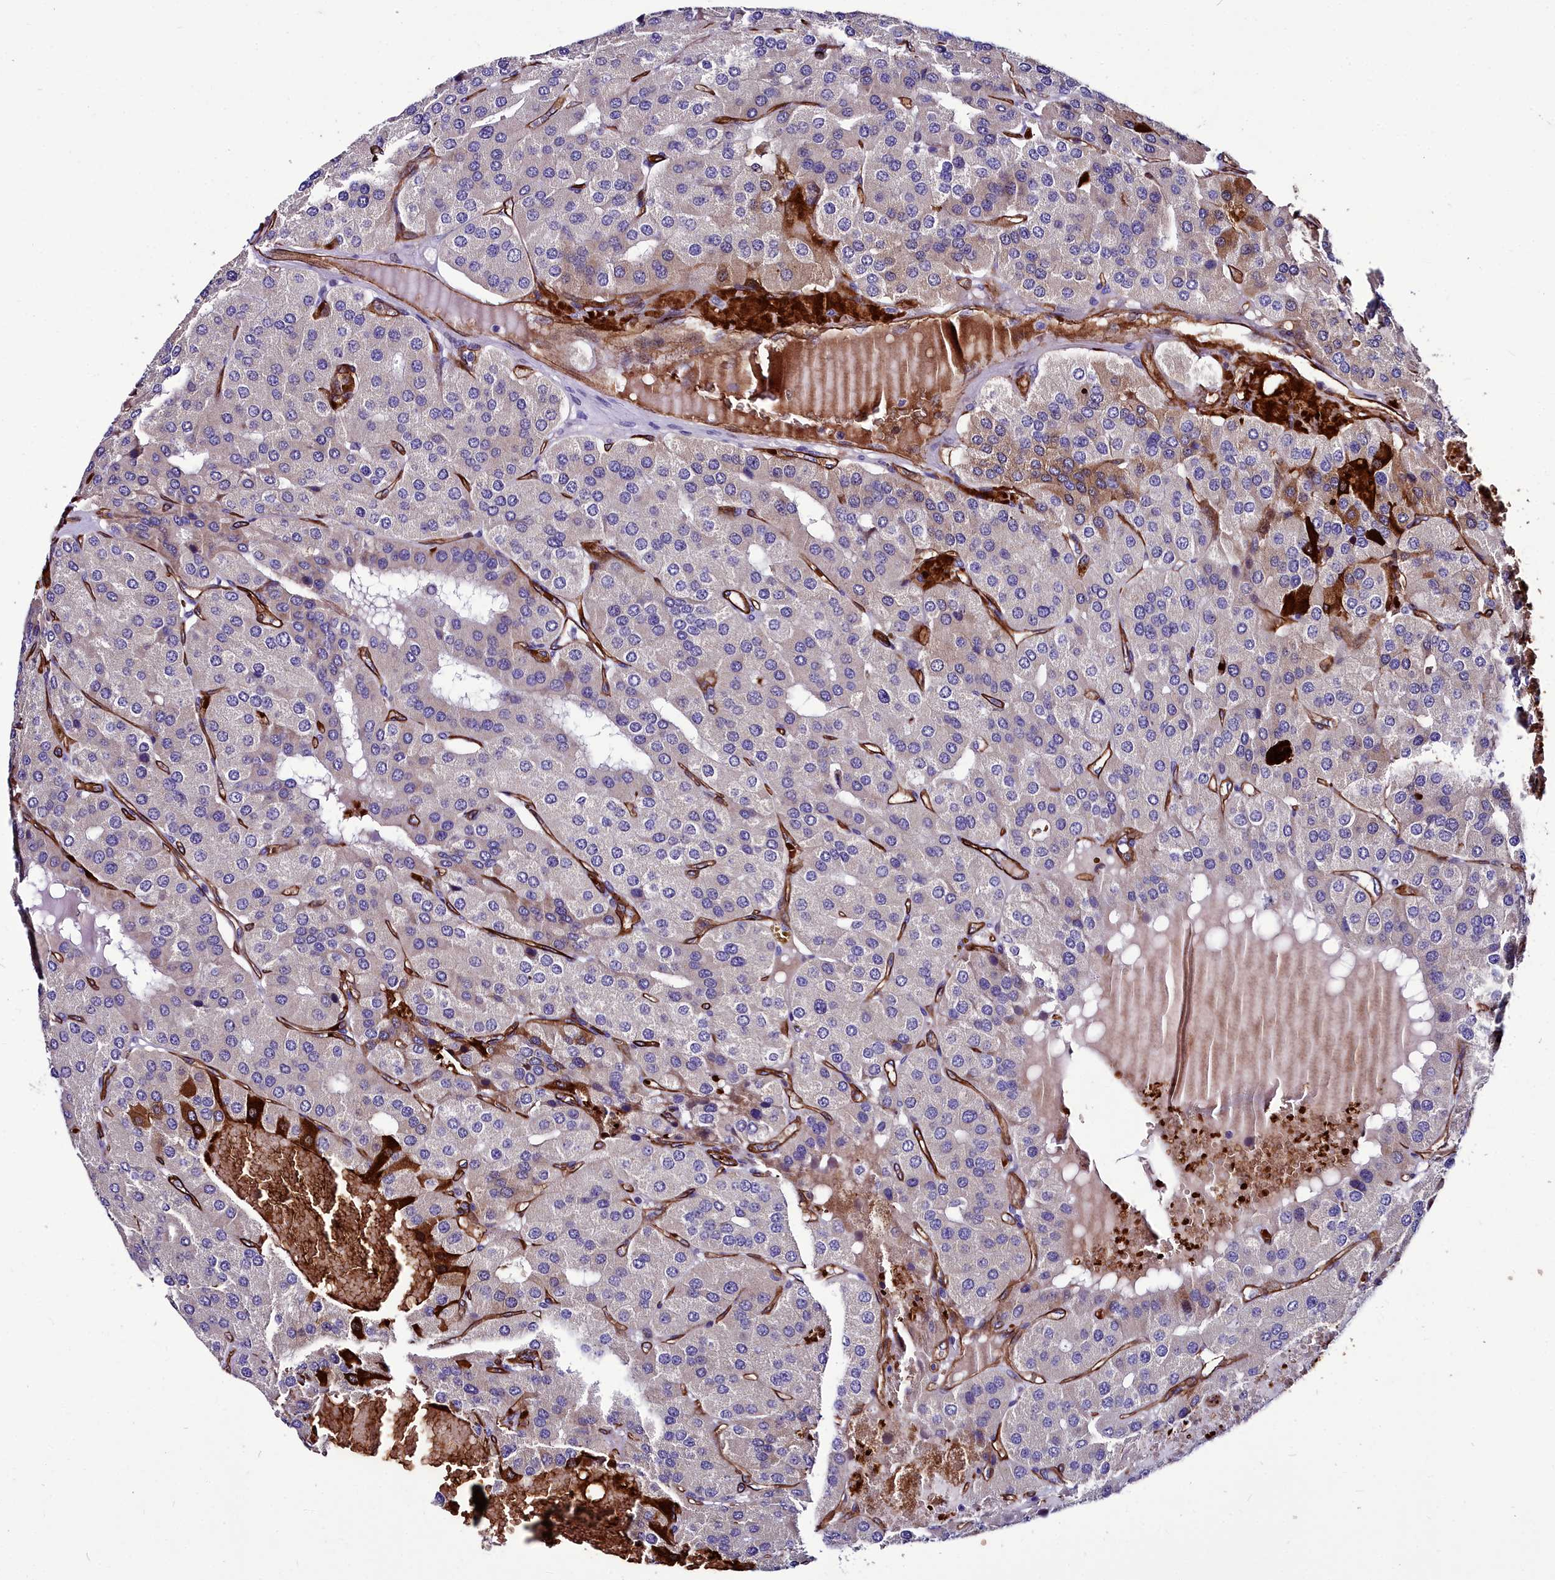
{"staining": {"intensity": "moderate", "quantity": "<25%", "location": "cytoplasmic/membranous"}, "tissue": "parathyroid gland", "cell_type": "Glandular cells", "image_type": "normal", "snomed": [{"axis": "morphology", "description": "Normal tissue, NOS"}, {"axis": "morphology", "description": "Adenoma, NOS"}, {"axis": "topography", "description": "Parathyroid gland"}], "caption": "Protein expression by immunohistochemistry (IHC) exhibits moderate cytoplasmic/membranous positivity in approximately <25% of glandular cells in benign parathyroid gland.", "gene": "CYP4F11", "patient": {"sex": "female", "age": 86}}